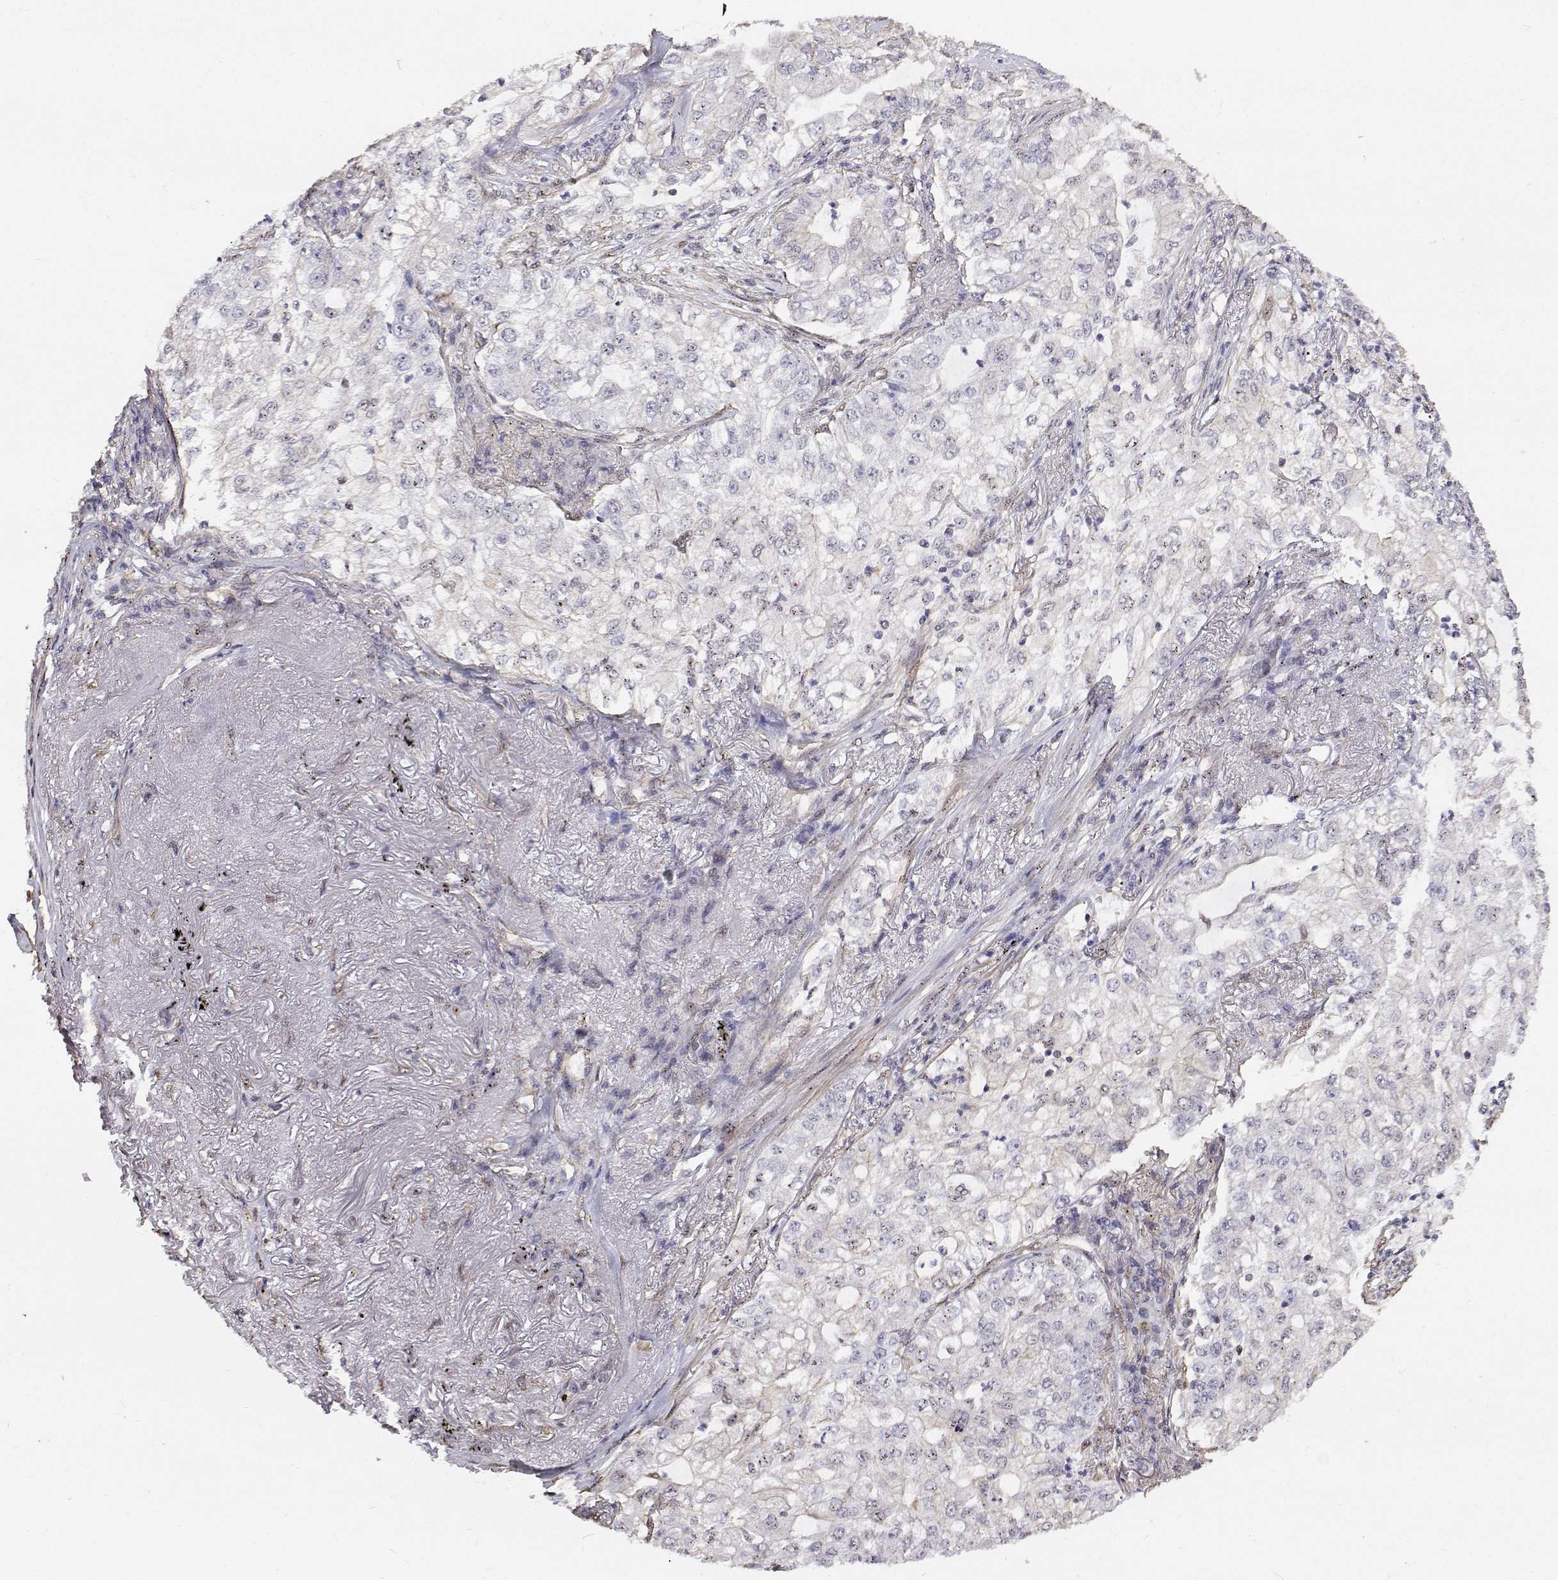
{"staining": {"intensity": "negative", "quantity": "none", "location": "none"}, "tissue": "lung cancer", "cell_type": "Tumor cells", "image_type": "cancer", "snomed": [{"axis": "morphology", "description": "Adenocarcinoma, NOS"}, {"axis": "topography", "description": "Lung"}], "caption": "A high-resolution micrograph shows IHC staining of lung cancer, which shows no significant positivity in tumor cells.", "gene": "GSDMA", "patient": {"sex": "female", "age": 73}}